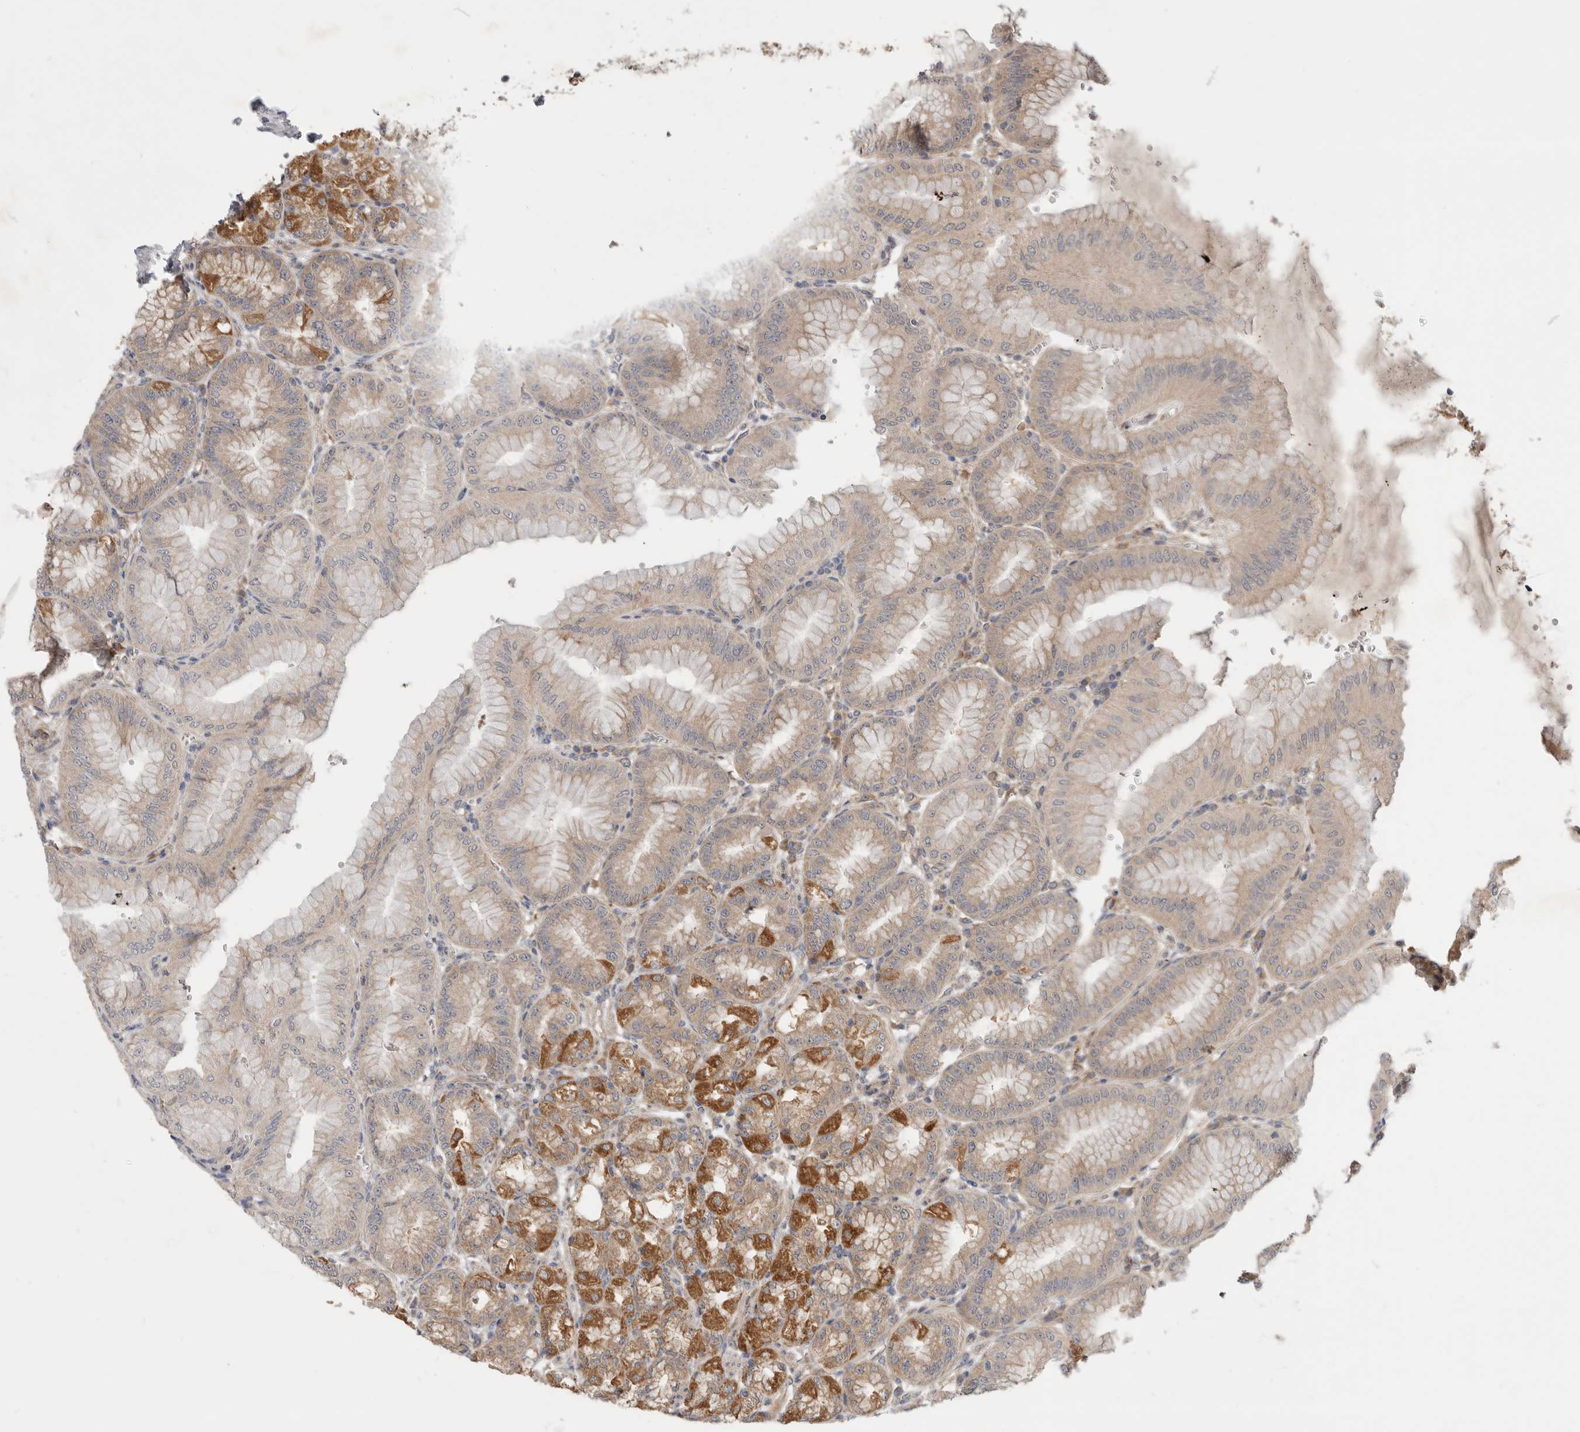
{"staining": {"intensity": "strong", "quantity": "25%-75%", "location": "cytoplasmic/membranous"}, "tissue": "stomach", "cell_type": "Glandular cells", "image_type": "normal", "snomed": [{"axis": "morphology", "description": "Normal tissue, NOS"}, {"axis": "topography", "description": "Stomach, lower"}], "caption": "Immunohistochemistry (IHC) image of benign stomach stained for a protein (brown), which demonstrates high levels of strong cytoplasmic/membranous positivity in about 25%-75% of glandular cells.", "gene": "MTFR1L", "patient": {"sex": "male", "age": 71}}